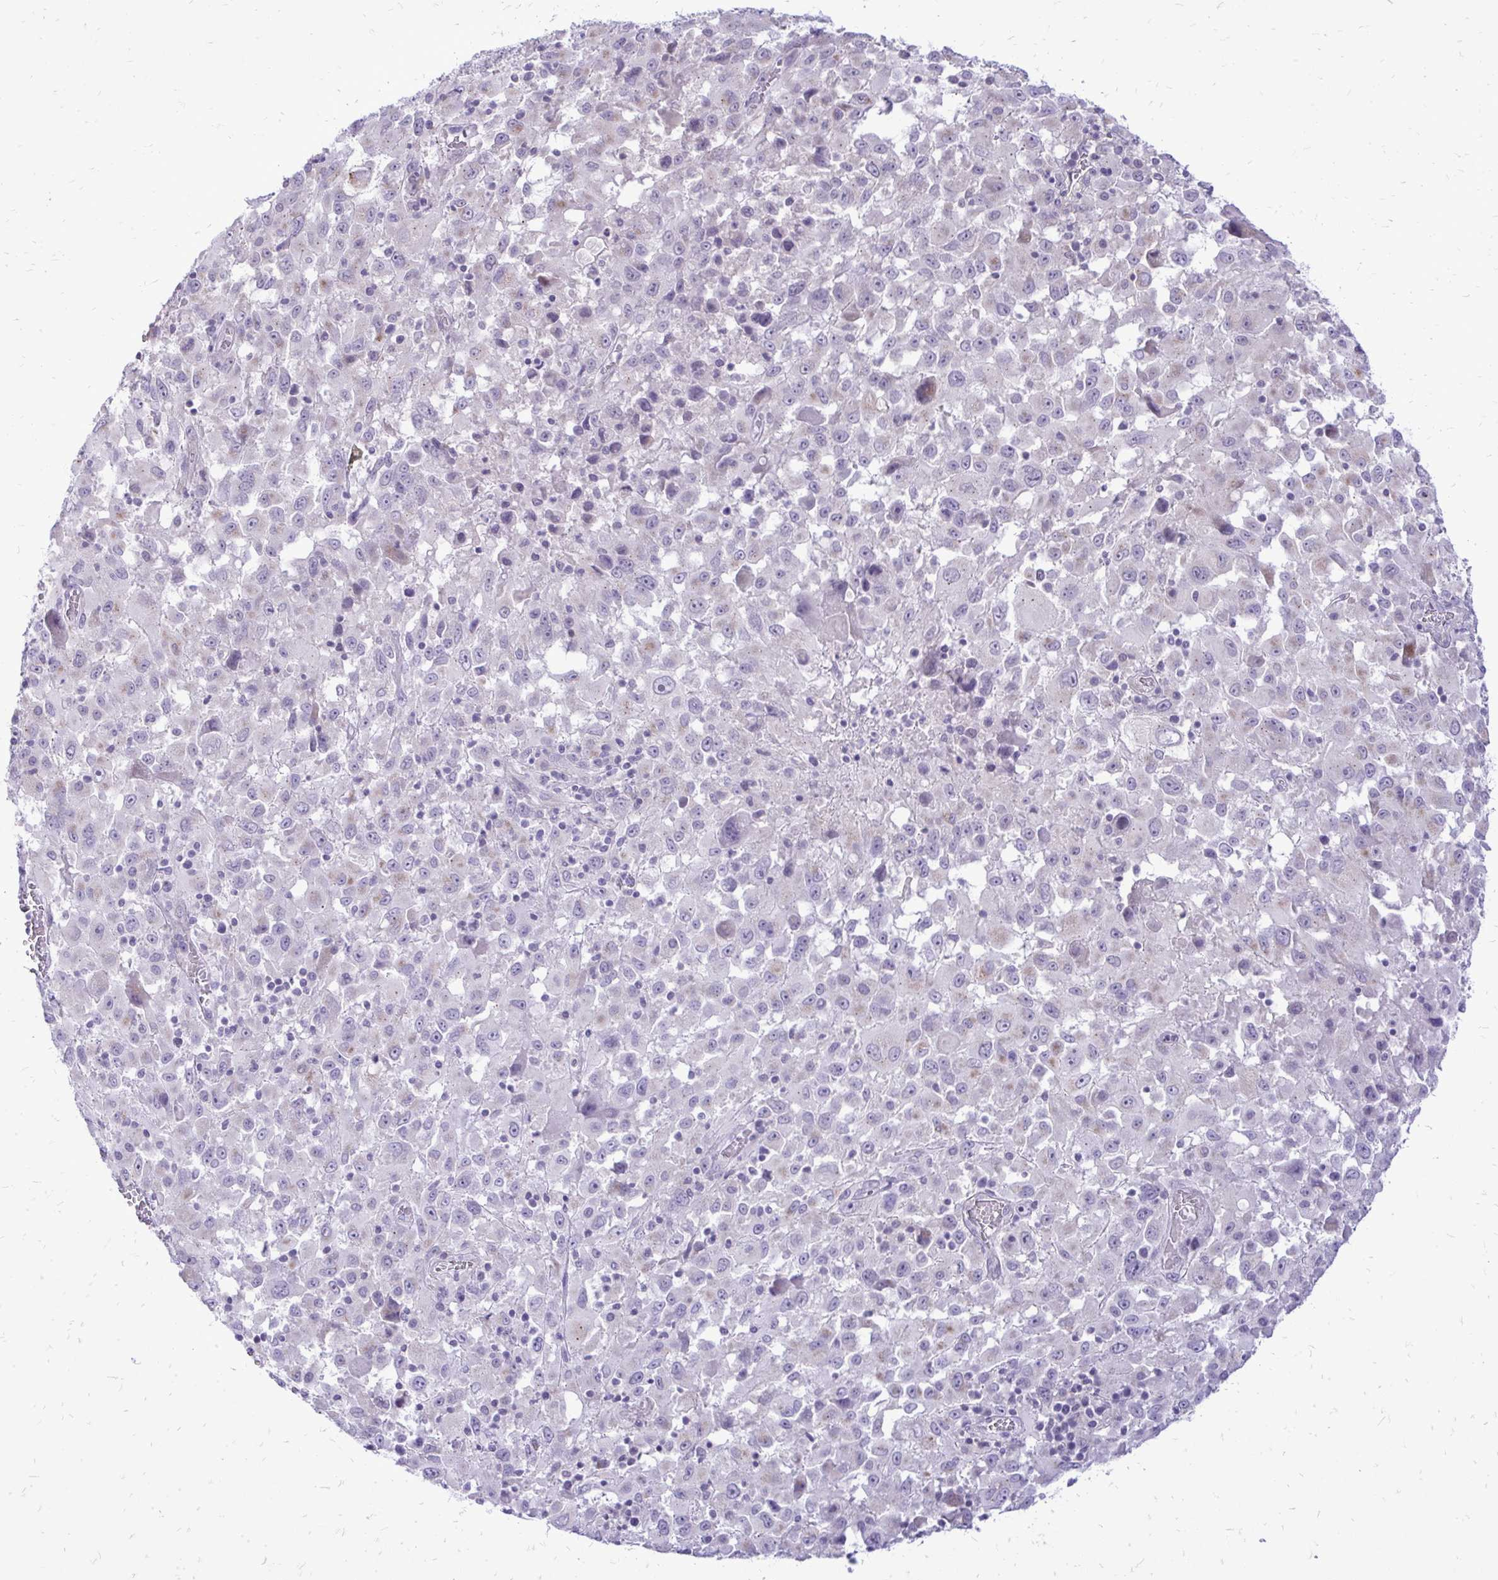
{"staining": {"intensity": "weak", "quantity": "<25%", "location": "cytoplasmic/membranous"}, "tissue": "melanoma", "cell_type": "Tumor cells", "image_type": "cancer", "snomed": [{"axis": "morphology", "description": "Malignant melanoma, Metastatic site"}, {"axis": "topography", "description": "Soft tissue"}], "caption": "Tumor cells are negative for protein expression in human malignant melanoma (metastatic site).", "gene": "SPTBN2", "patient": {"sex": "male", "age": 50}}